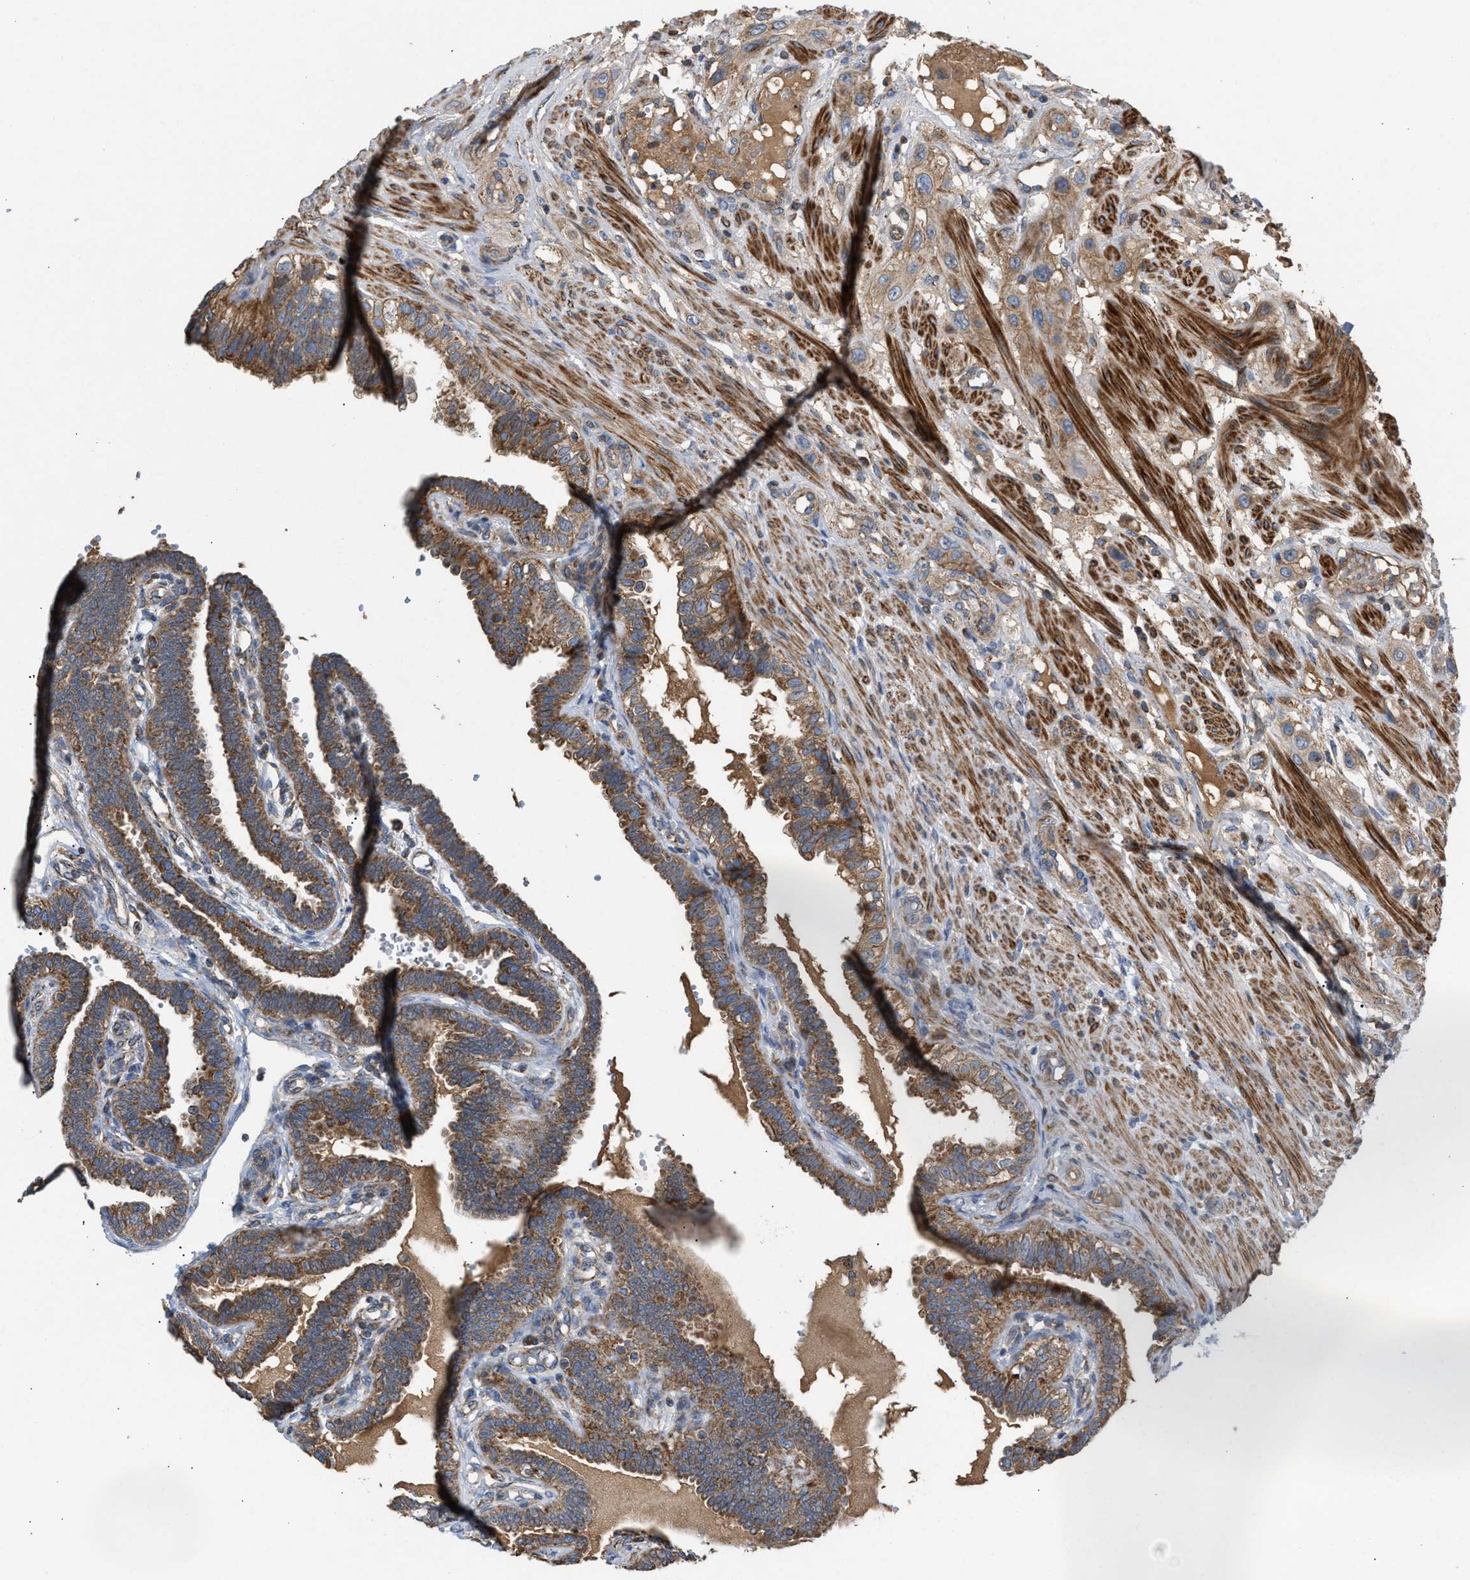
{"staining": {"intensity": "moderate", "quantity": ">75%", "location": "cytoplasmic/membranous"}, "tissue": "fallopian tube", "cell_type": "Glandular cells", "image_type": "normal", "snomed": [{"axis": "morphology", "description": "Normal tissue, NOS"}, {"axis": "topography", "description": "Fallopian tube"}, {"axis": "topography", "description": "Placenta"}], "caption": "A high-resolution photomicrograph shows IHC staining of benign fallopian tube, which displays moderate cytoplasmic/membranous staining in about >75% of glandular cells. (Brightfield microscopy of DAB IHC at high magnification).", "gene": "TACO1", "patient": {"sex": "female", "age": 34}}